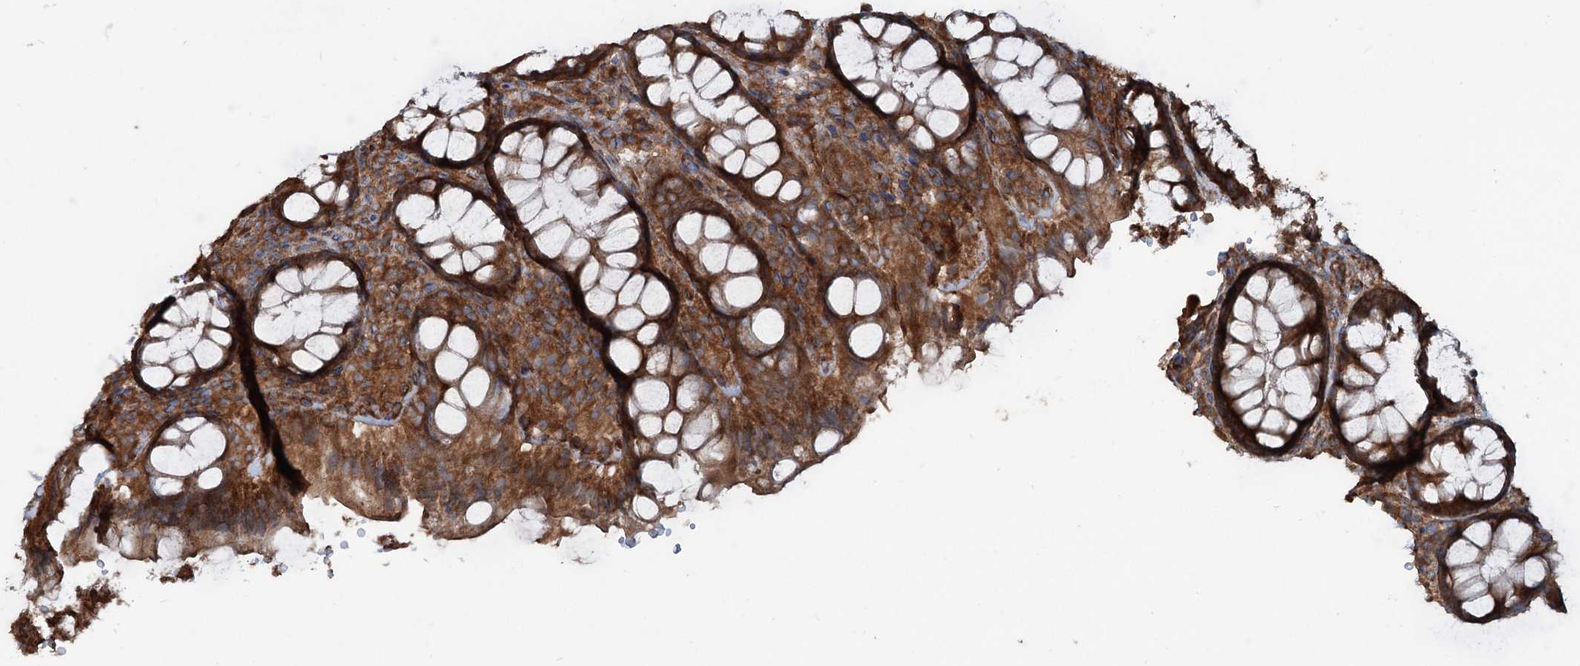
{"staining": {"intensity": "strong", "quantity": ">75%", "location": "cytoplasmic/membranous"}, "tissue": "rectum", "cell_type": "Glandular cells", "image_type": "normal", "snomed": [{"axis": "morphology", "description": "Normal tissue, NOS"}, {"axis": "topography", "description": "Rectum"}], "caption": "DAB (3,3'-diaminobenzidine) immunohistochemical staining of normal rectum demonstrates strong cytoplasmic/membranous protein expression in approximately >75% of glandular cells.", "gene": "RNF214", "patient": {"sex": "male", "age": 83}}